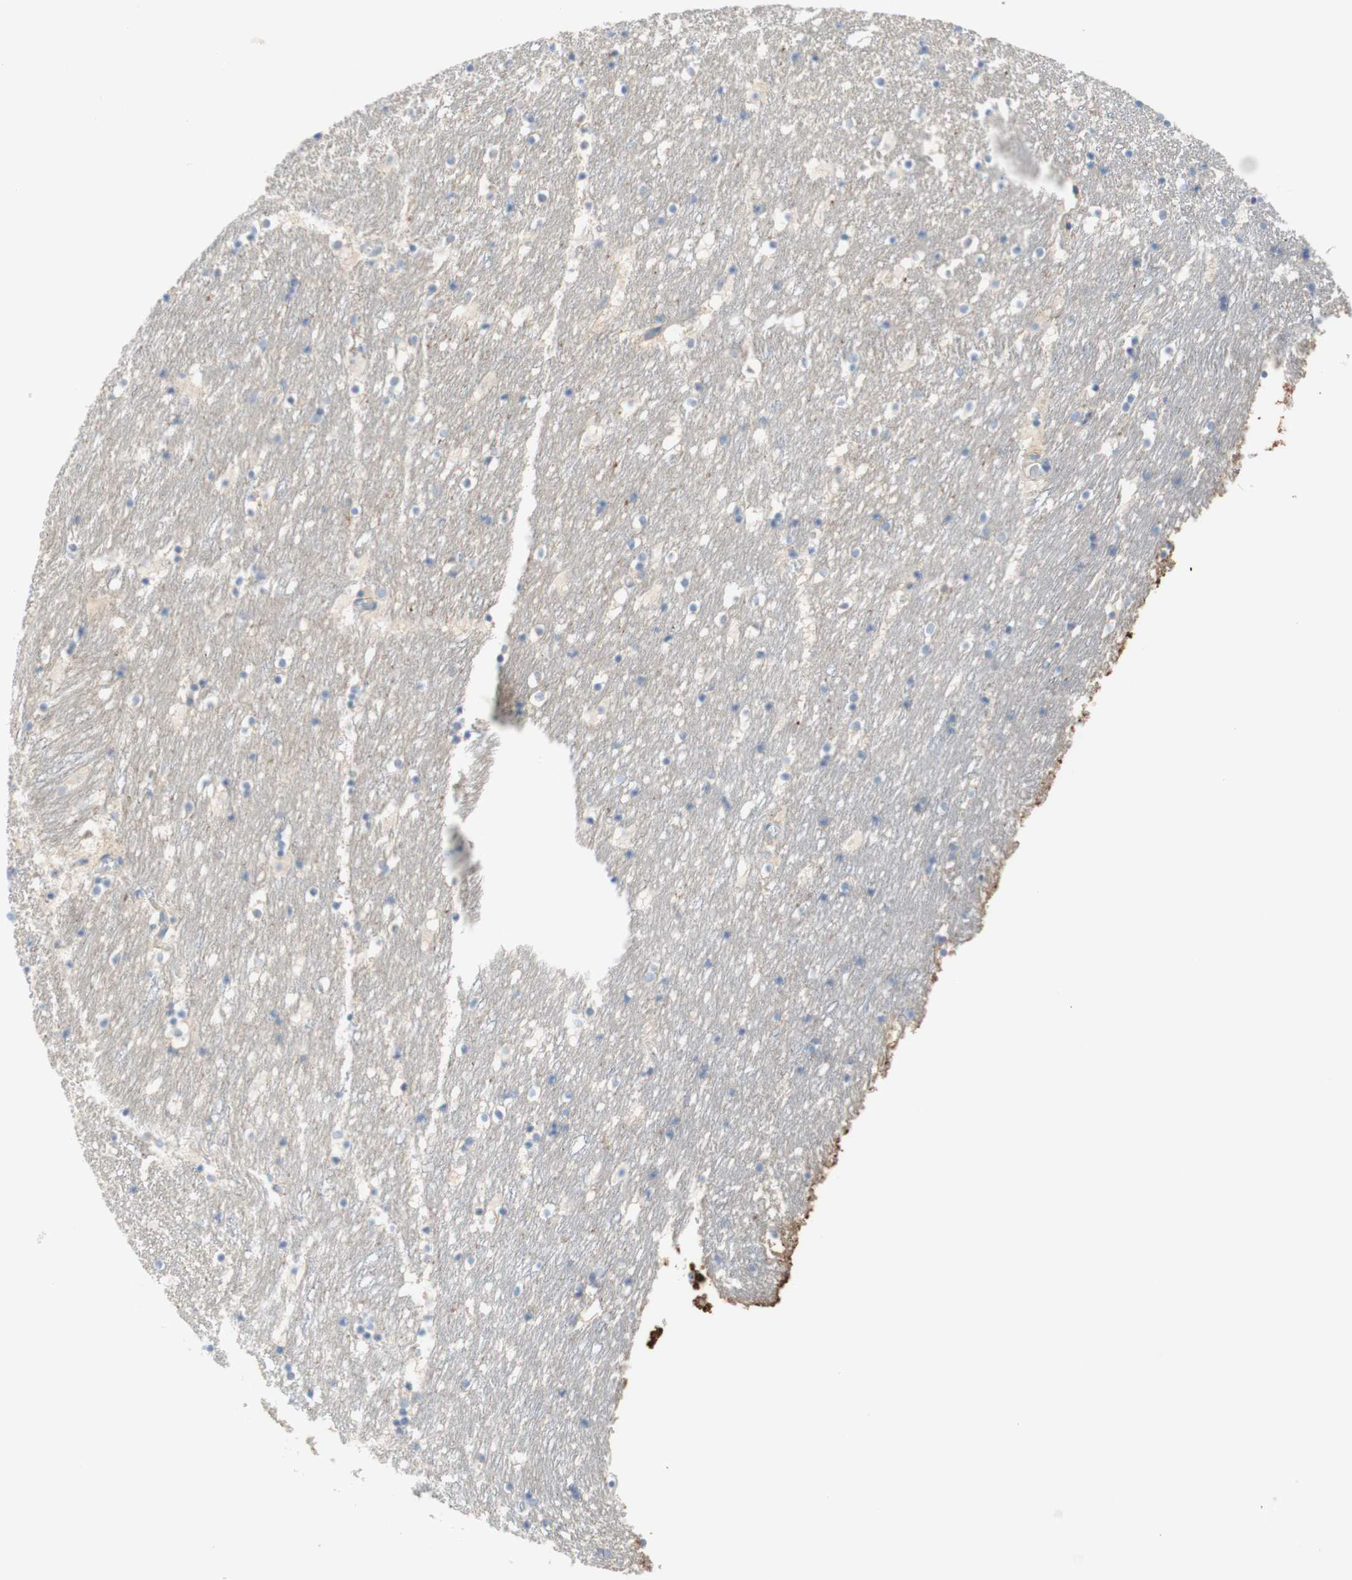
{"staining": {"intensity": "negative", "quantity": "none", "location": "none"}, "tissue": "caudate", "cell_type": "Glial cells", "image_type": "normal", "snomed": [{"axis": "morphology", "description": "Normal tissue, NOS"}, {"axis": "topography", "description": "Lateral ventricle wall"}], "caption": "A high-resolution micrograph shows immunohistochemistry (IHC) staining of benign caudate, which reveals no significant staining in glial cells. (Brightfield microscopy of DAB immunohistochemistry (IHC) at high magnification).", "gene": "ATP2B1", "patient": {"sex": "male", "age": 45}}